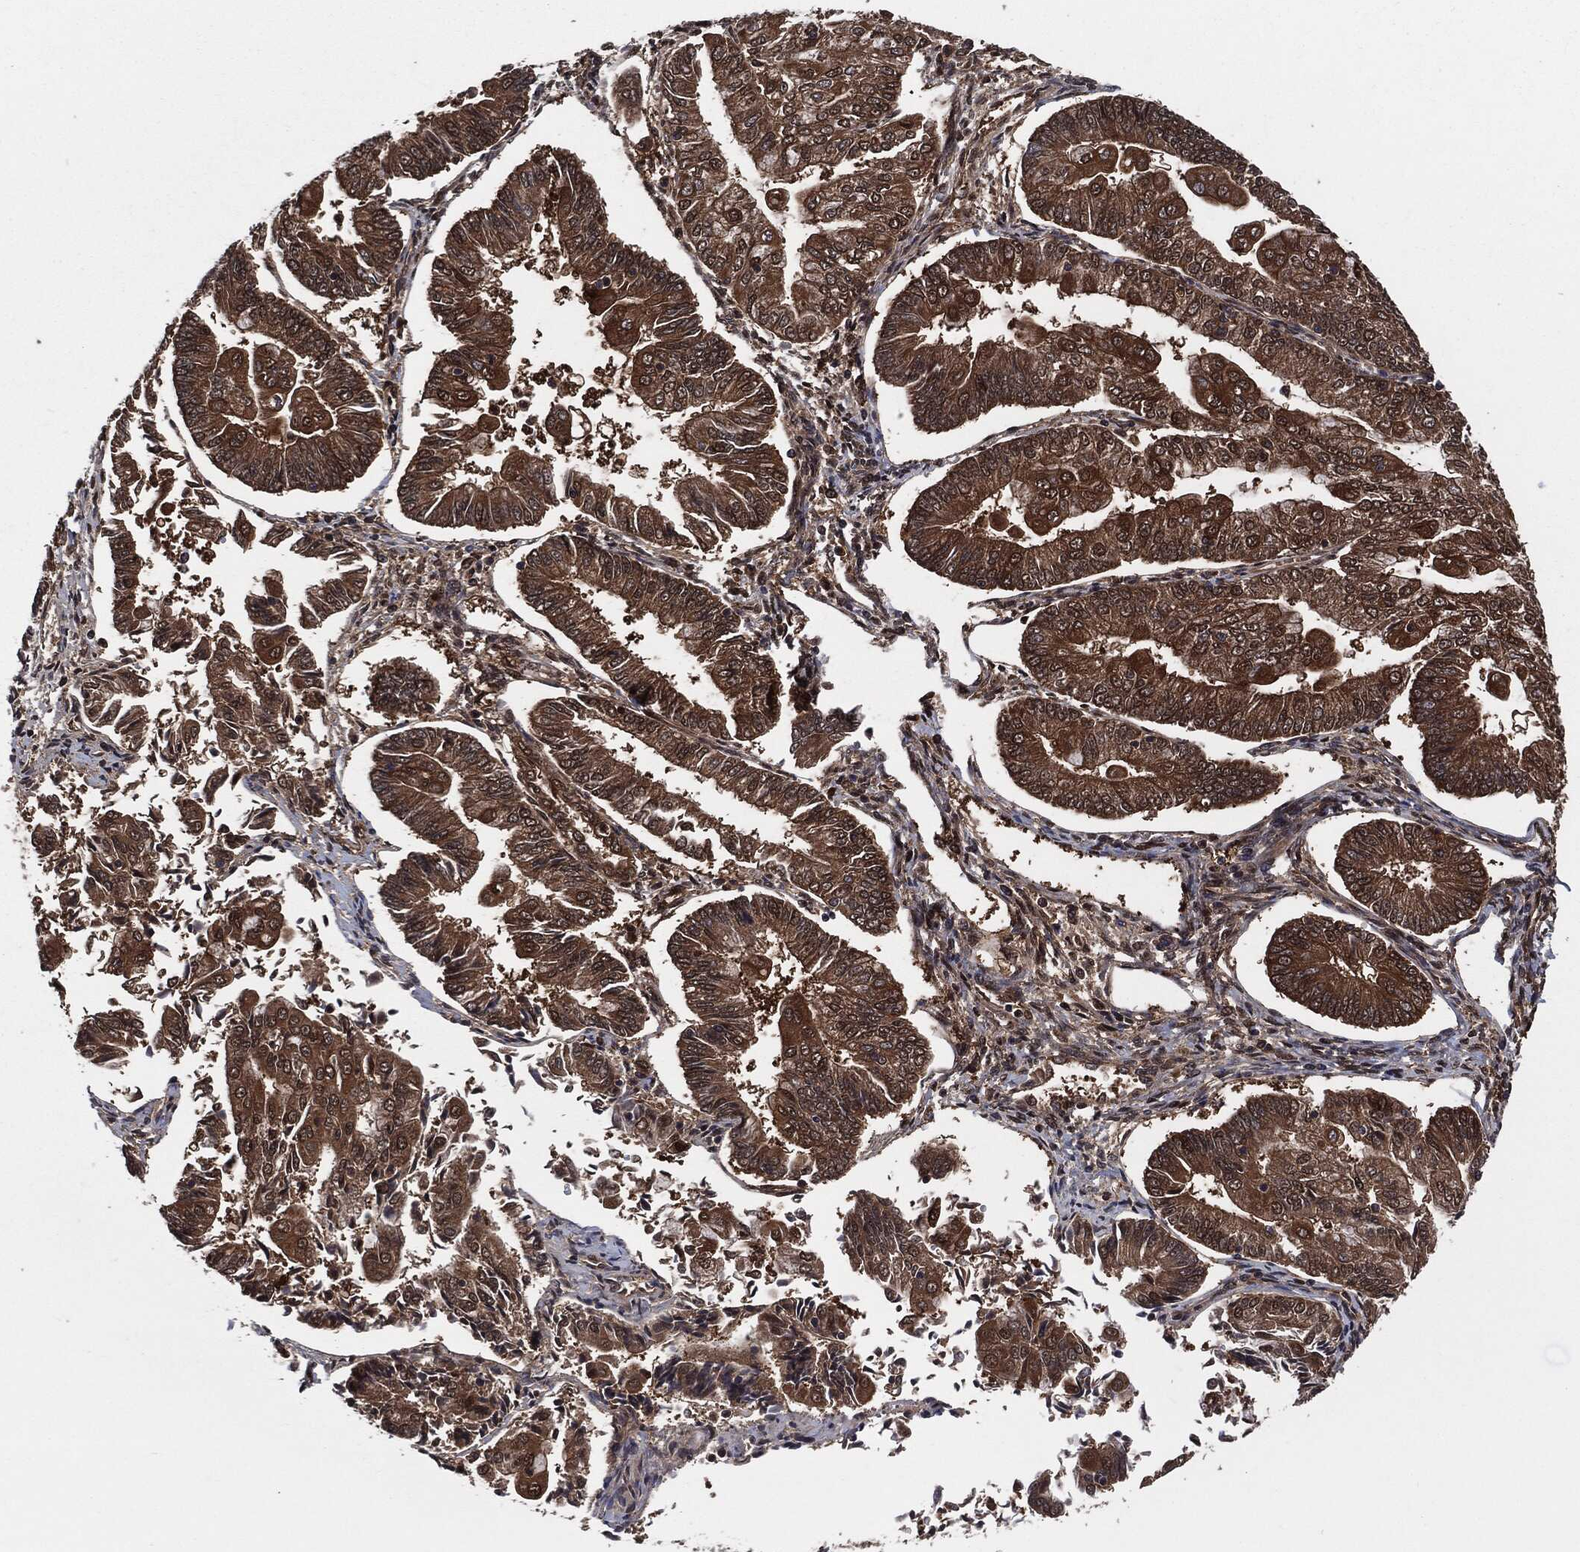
{"staining": {"intensity": "strong", "quantity": ">75%", "location": "cytoplasmic/membranous"}, "tissue": "endometrial cancer", "cell_type": "Tumor cells", "image_type": "cancer", "snomed": [{"axis": "morphology", "description": "Adenocarcinoma, NOS"}, {"axis": "topography", "description": "Endometrium"}], "caption": "A high-resolution image shows IHC staining of endometrial cancer, which demonstrates strong cytoplasmic/membranous expression in approximately >75% of tumor cells.", "gene": "XPNPEP1", "patient": {"sex": "female", "age": 56}}